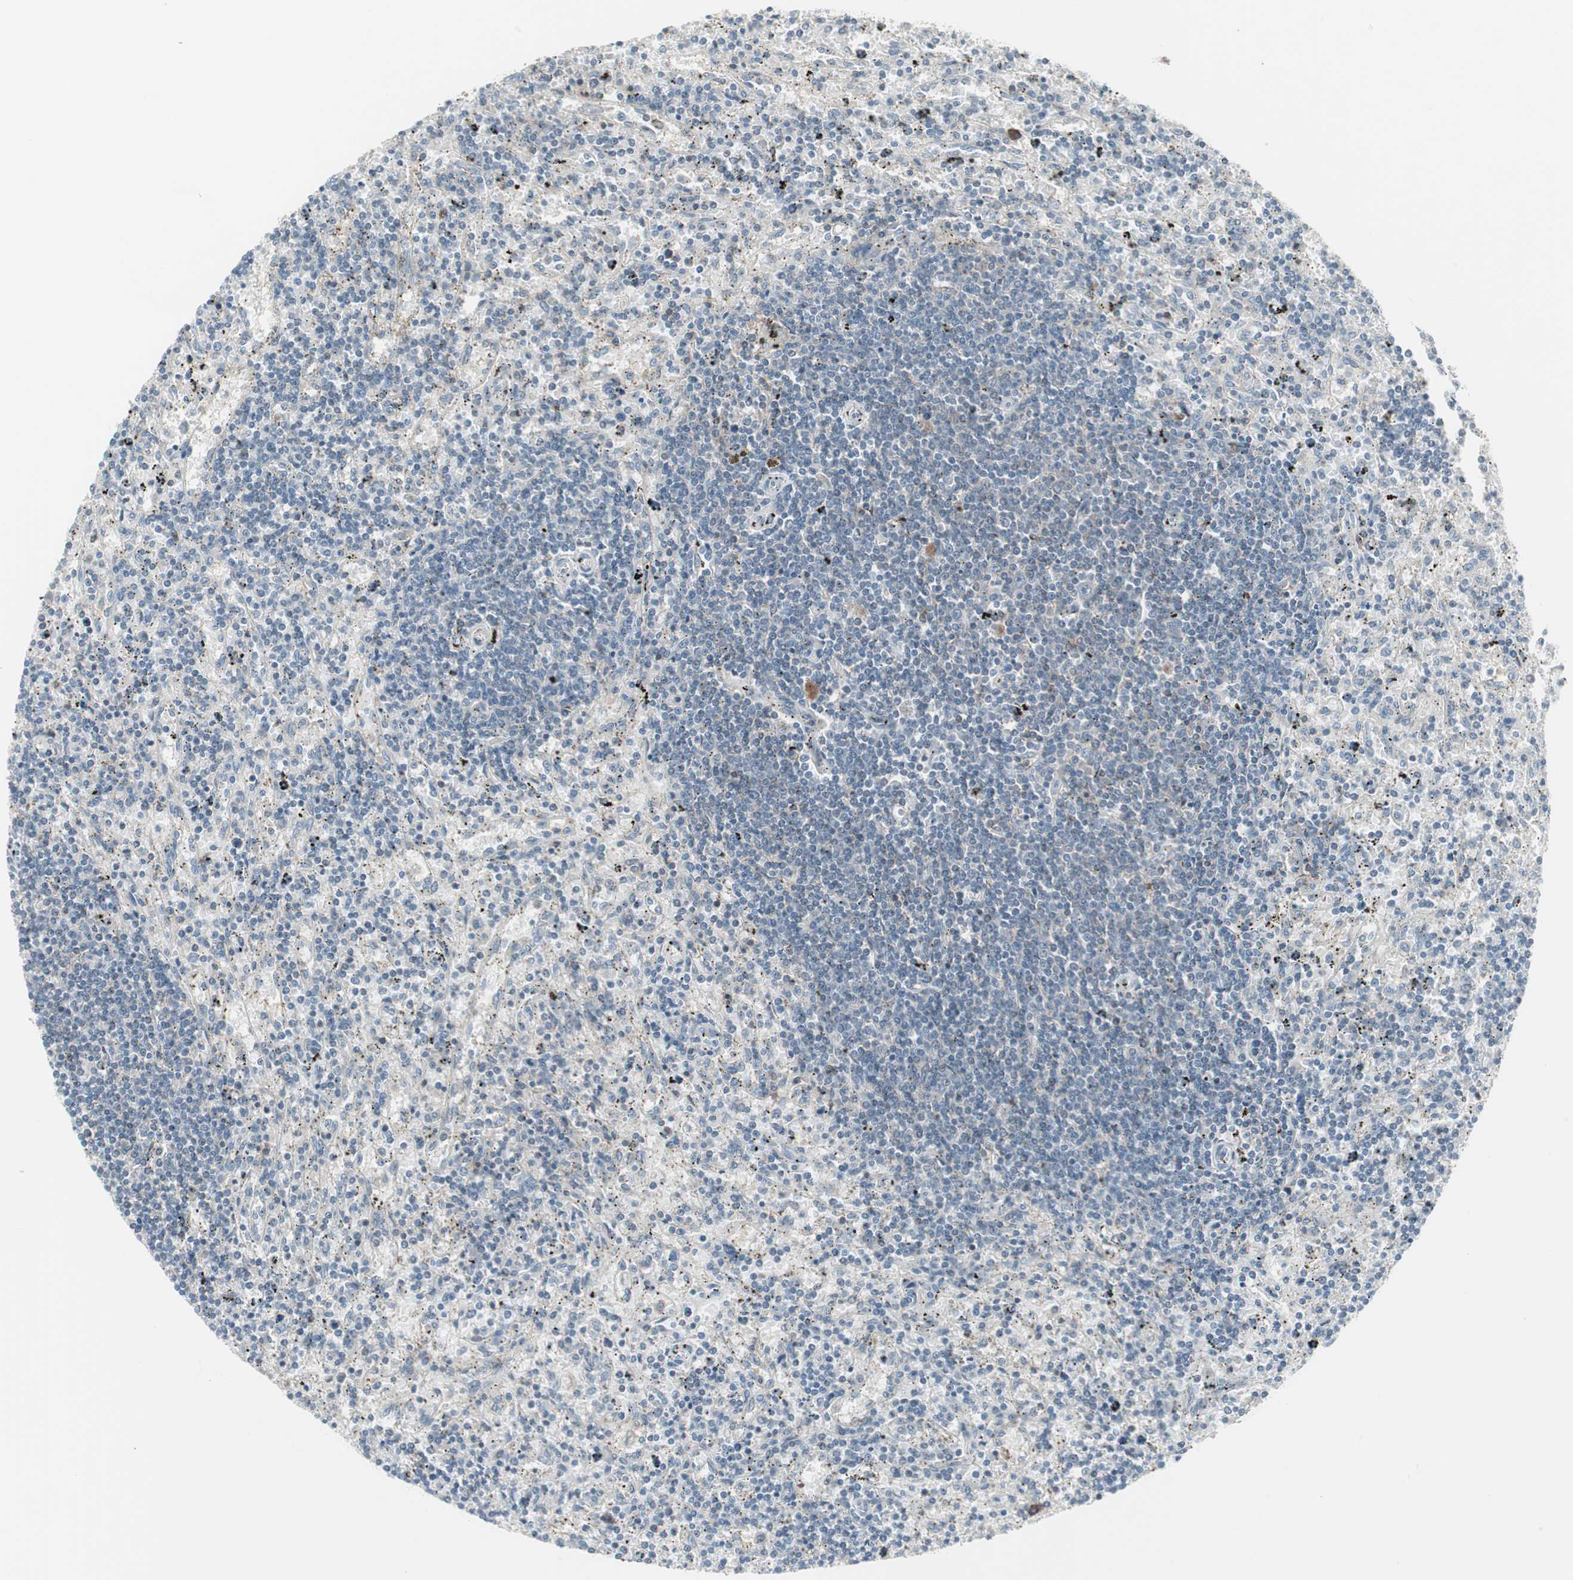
{"staining": {"intensity": "negative", "quantity": "none", "location": "none"}, "tissue": "lymphoma", "cell_type": "Tumor cells", "image_type": "cancer", "snomed": [{"axis": "morphology", "description": "Malignant lymphoma, non-Hodgkin's type, Low grade"}, {"axis": "topography", "description": "Spleen"}], "caption": "Immunohistochemistry (IHC) histopathology image of lymphoma stained for a protein (brown), which shows no positivity in tumor cells.", "gene": "ZSCAN32", "patient": {"sex": "male", "age": 76}}